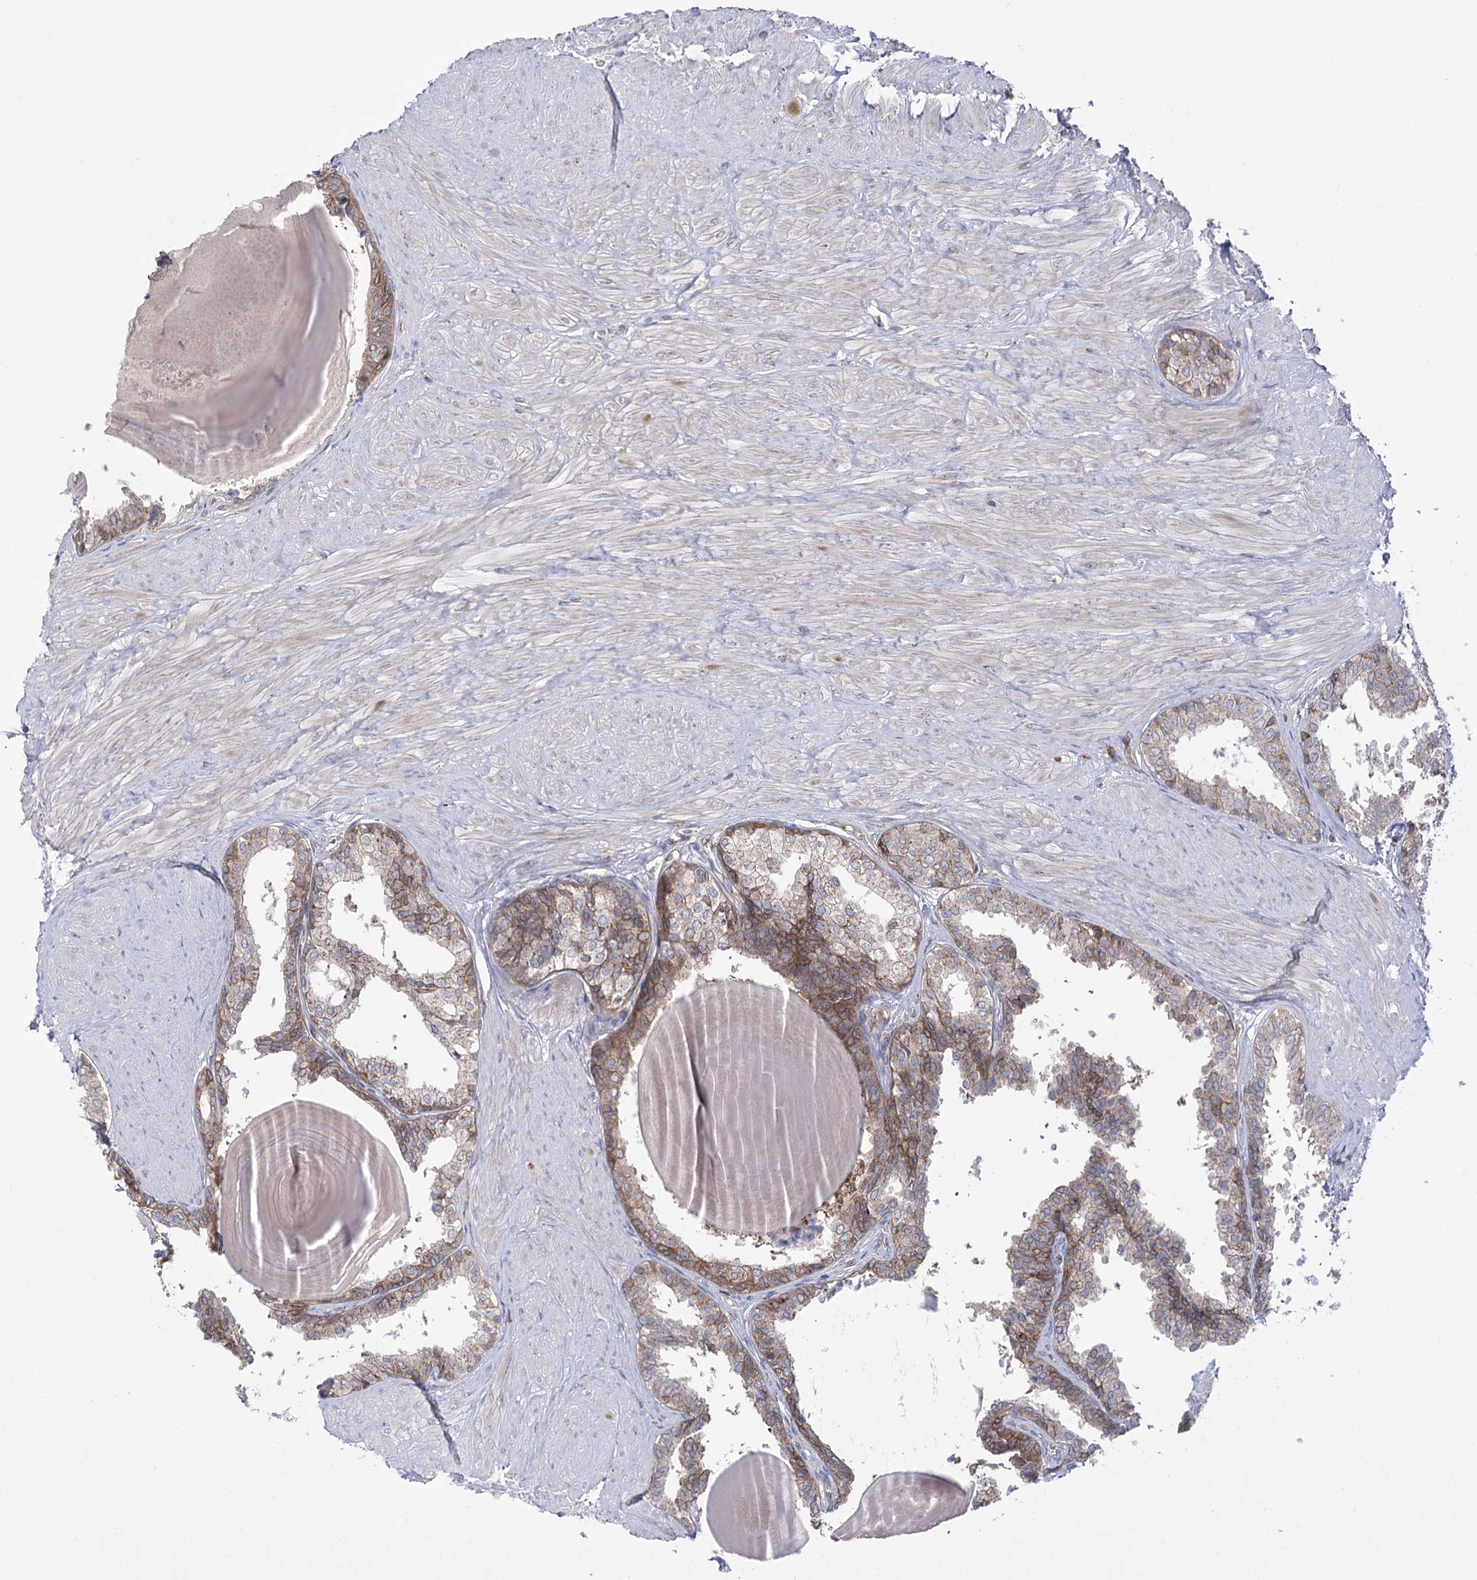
{"staining": {"intensity": "moderate", "quantity": "25%-75%", "location": "cytoplasmic/membranous"}, "tissue": "prostate", "cell_type": "Glandular cells", "image_type": "normal", "snomed": [{"axis": "morphology", "description": "Normal tissue, NOS"}, {"axis": "topography", "description": "Prostate"}], "caption": "Prostate stained with immunohistochemistry reveals moderate cytoplasmic/membranous positivity in about 25%-75% of glandular cells. (DAB IHC, brown staining for protein, blue staining for nuclei).", "gene": "ZNF622", "patient": {"sex": "male", "age": 48}}